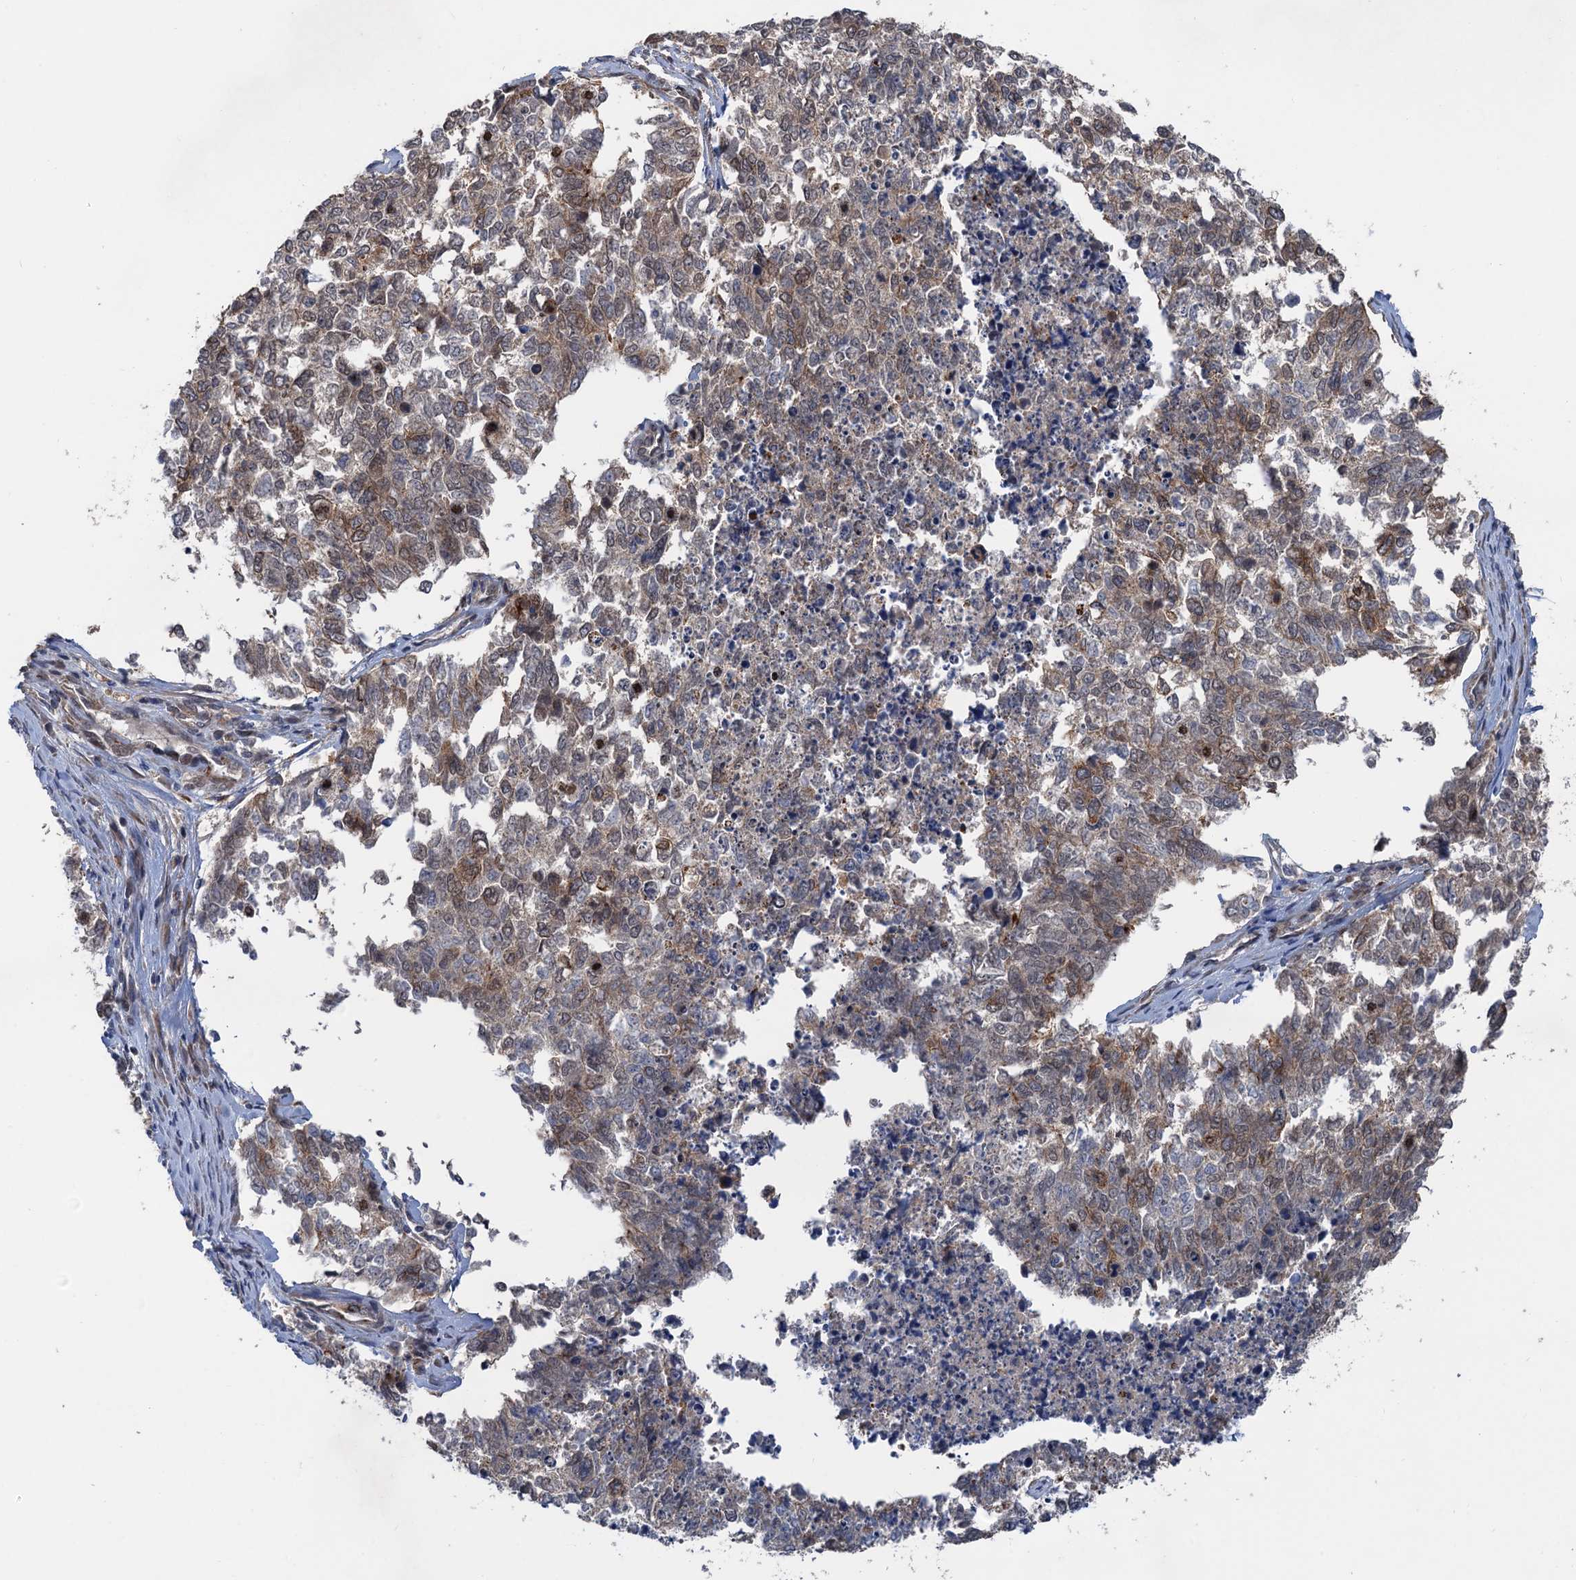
{"staining": {"intensity": "weak", "quantity": "<25%", "location": "cytoplasmic/membranous"}, "tissue": "cervical cancer", "cell_type": "Tumor cells", "image_type": "cancer", "snomed": [{"axis": "morphology", "description": "Squamous cell carcinoma, NOS"}, {"axis": "topography", "description": "Cervix"}], "caption": "A micrograph of cervical cancer (squamous cell carcinoma) stained for a protein exhibits no brown staining in tumor cells.", "gene": "TTC31", "patient": {"sex": "female", "age": 63}}